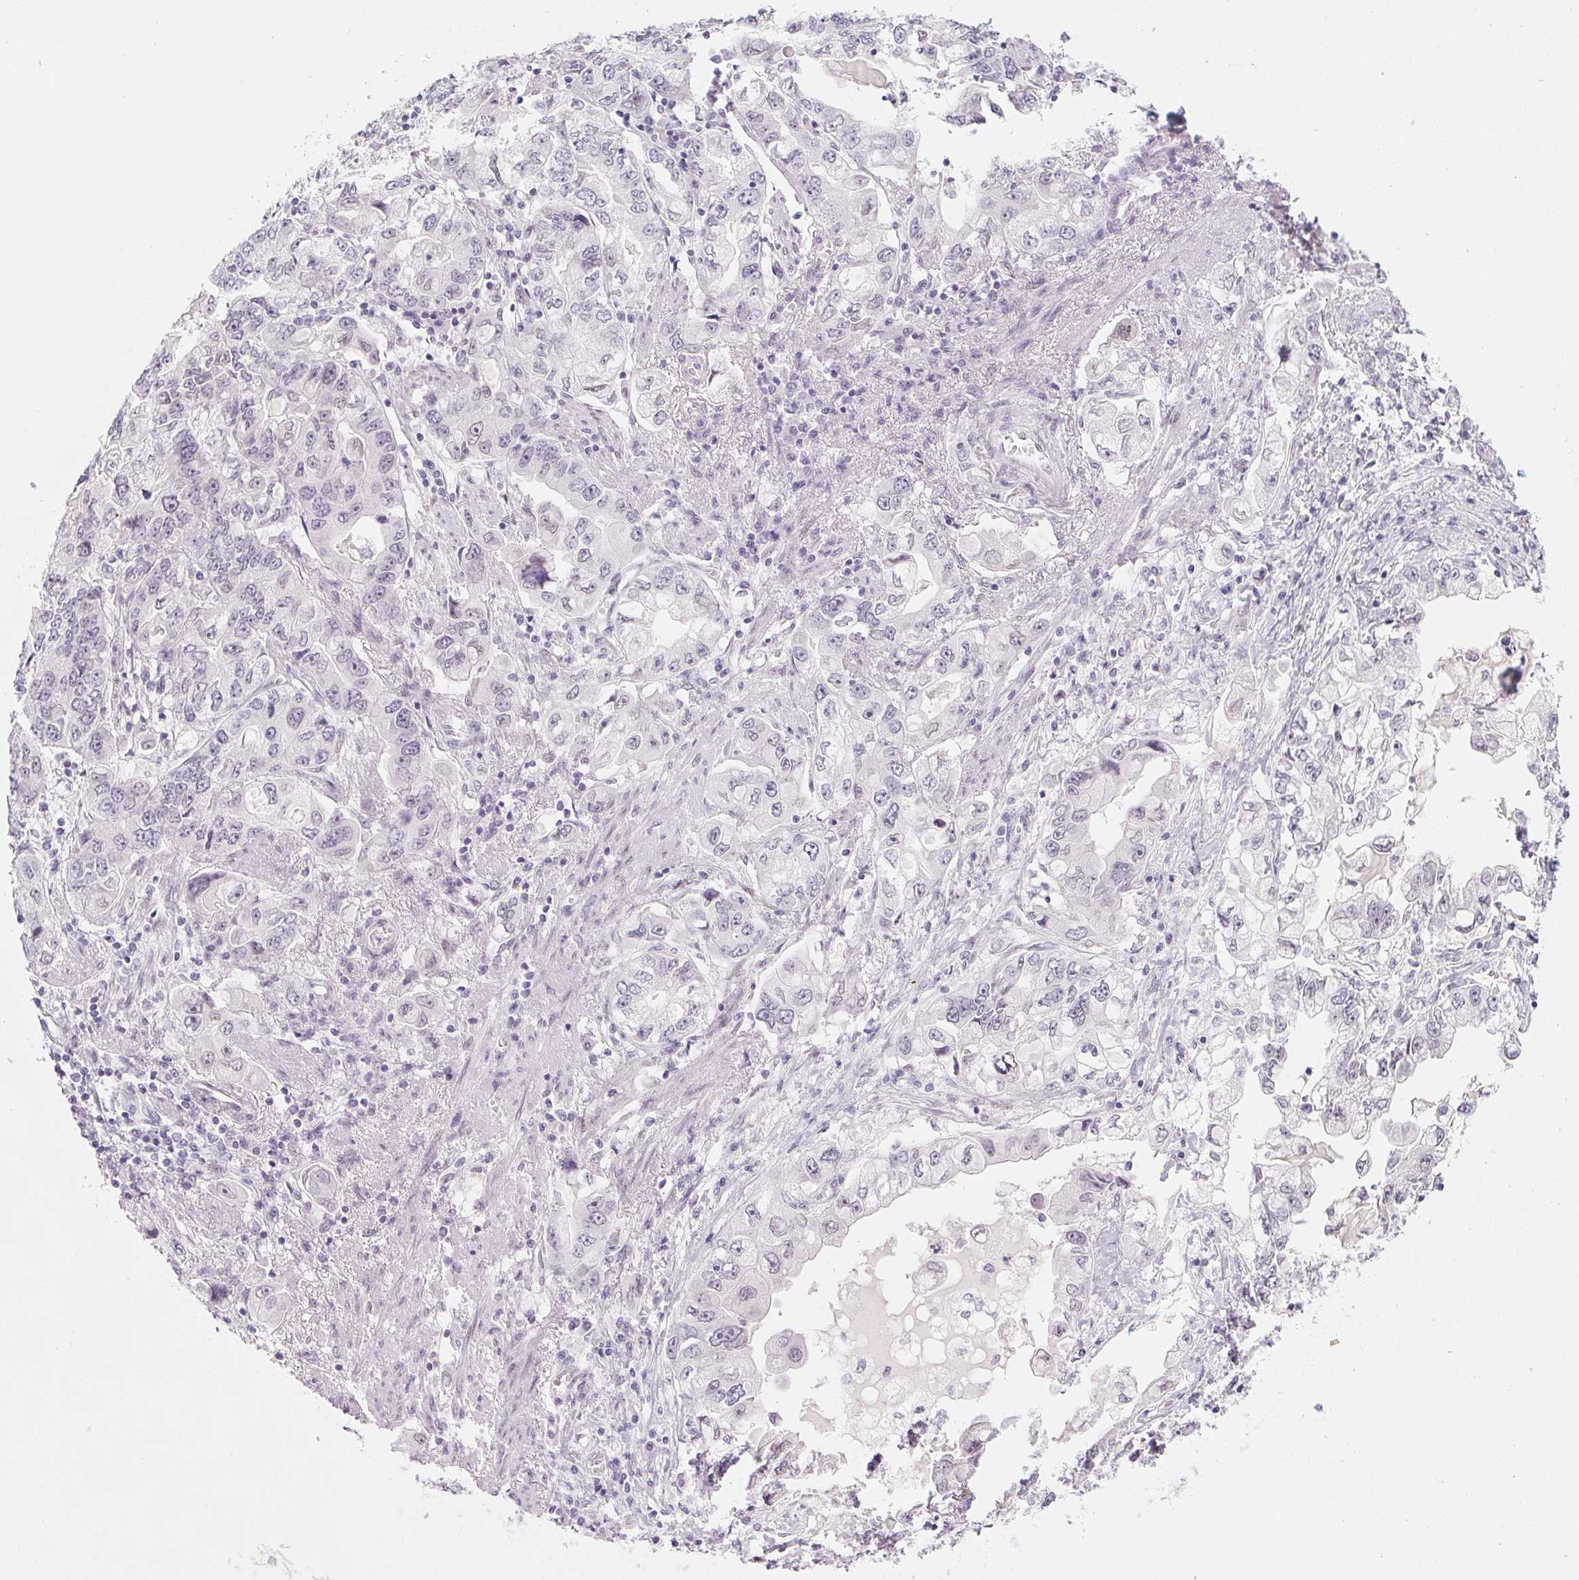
{"staining": {"intensity": "negative", "quantity": "none", "location": "none"}, "tissue": "stomach cancer", "cell_type": "Tumor cells", "image_type": "cancer", "snomed": [{"axis": "morphology", "description": "Adenocarcinoma, NOS"}, {"axis": "topography", "description": "Stomach, lower"}], "caption": "Protein analysis of stomach cancer reveals no significant staining in tumor cells. (Stains: DAB (3,3'-diaminobenzidine) immunohistochemistry with hematoxylin counter stain, Microscopy: brightfield microscopy at high magnification).", "gene": "KCNQ2", "patient": {"sex": "female", "age": 93}}